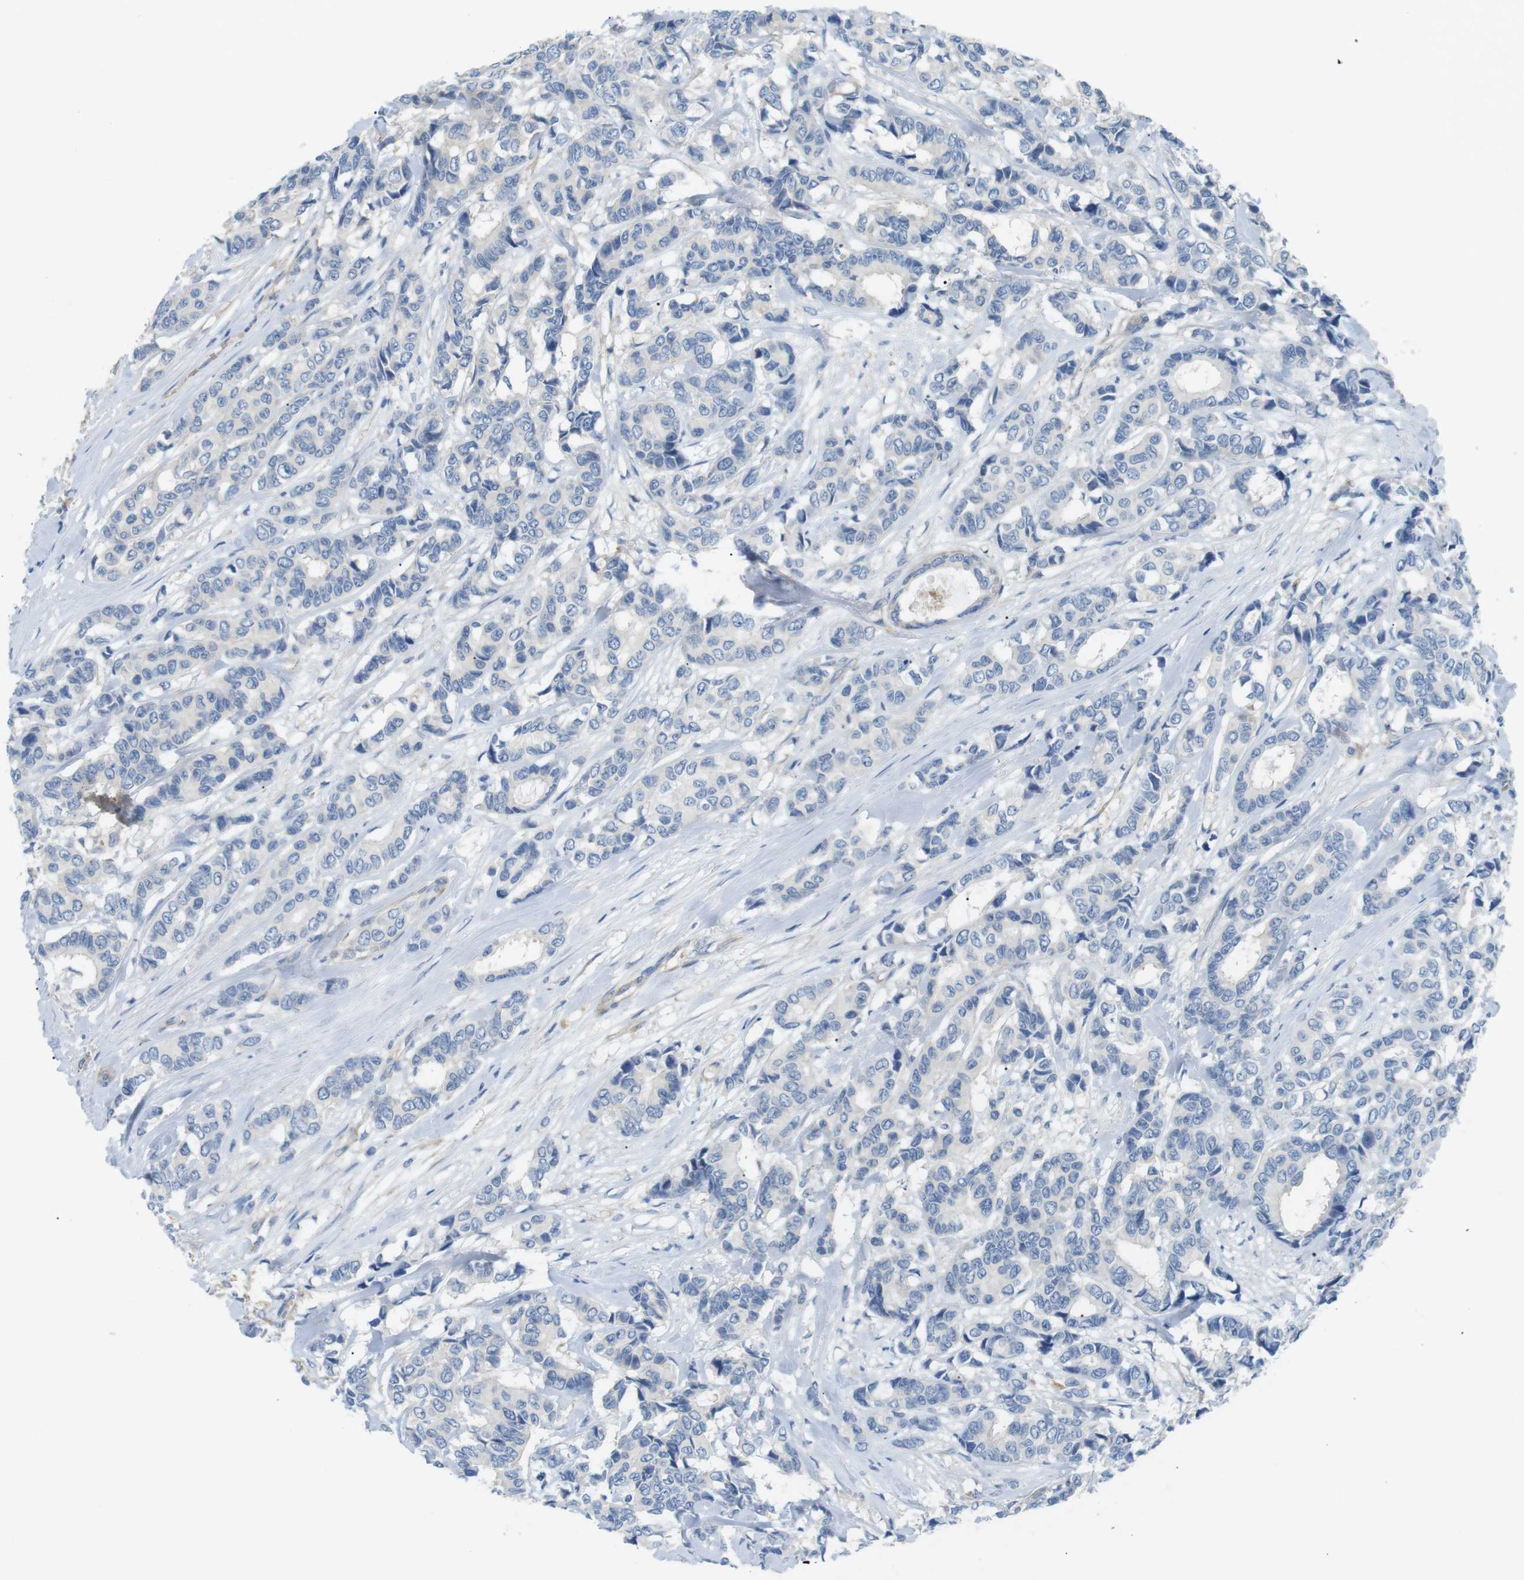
{"staining": {"intensity": "negative", "quantity": "none", "location": "none"}, "tissue": "breast cancer", "cell_type": "Tumor cells", "image_type": "cancer", "snomed": [{"axis": "morphology", "description": "Duct carcinoma"}, {"axis": "topography", "description": "Breast"}], "caption": "The image shows no staining of tumor cells in breast cancer.", "gene": "ADCY10", "patient": {"sex": "female", "age": 87}}